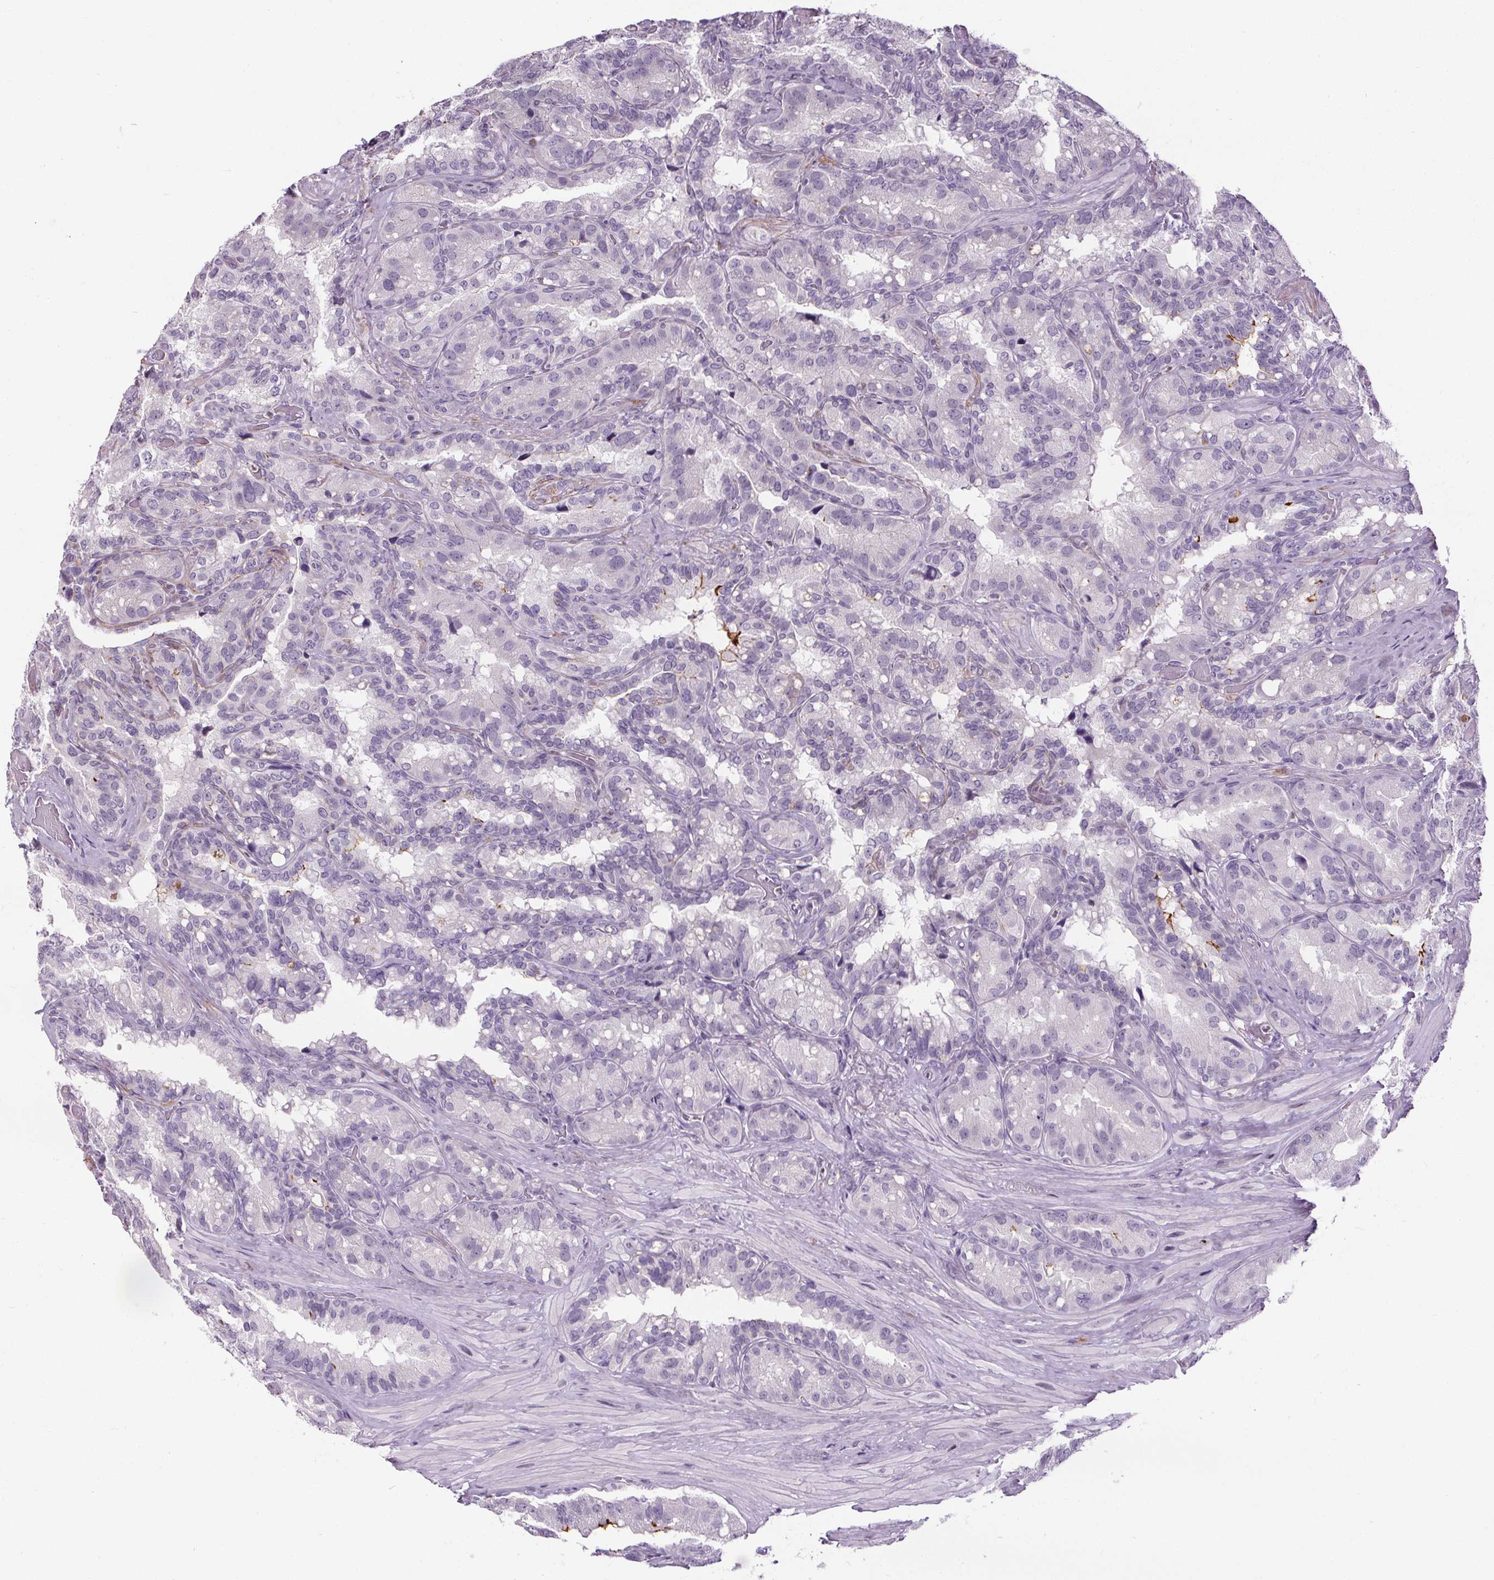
{"staining": {"intensity": "negative", "quantity": "none", "location": "none"}, "tissue": "seminal vesicle", "cell_type": "Glandular cells", "image_type": "normal", "snomed": [{"axis": "morphology", "description": "Normal tissue, NOS"}, {"axis": "topography", "description": "Seminal veicle"}], "caption": "DAB immunohistochemical staining of benign seminal vesicle exhibits no significant positivity in glandular cells.", "gene": "TMEM240", "patient": {"sex": "male", "age": 60}}